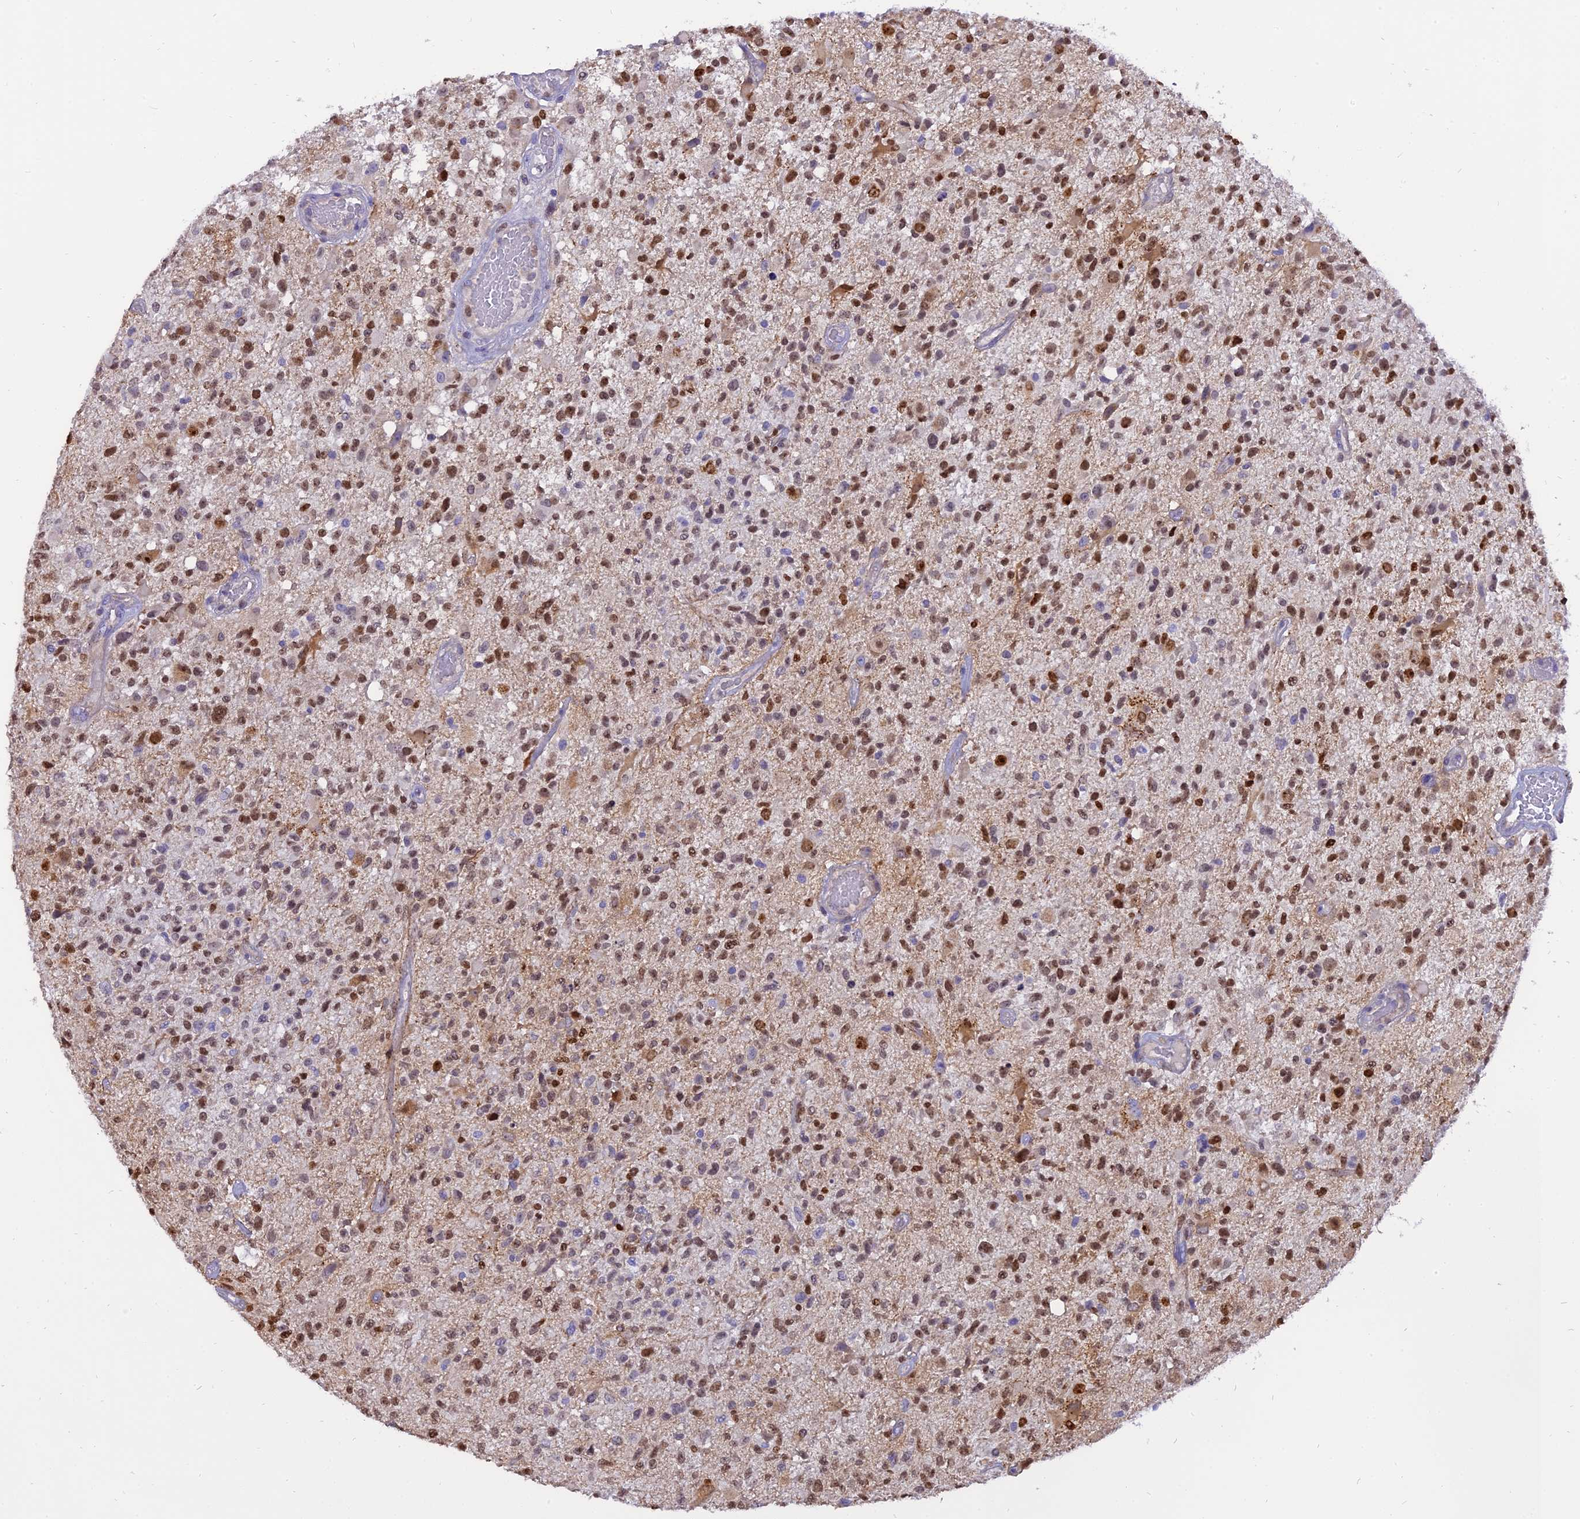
{"staining": {"intensity": "moderate", "quantity": ">75%", "location": "nuclear"}, "tissue": "glioma", "cell_type": "Tumor cells", "image_type": "cancer", "snomed": [{"axis": "morphology", "description": "Glioma, malignant, High grade"}, {"axis": "morphology", "description": "Glioblastoma, NOS"}, {"axis": "topography", "description": "Brain"}], "caption": "A medium amount of moderate nuclear expression is identified in about >75% of tumor cells in glioma tissue.", "gene": "CENPV", "patient": {"sex": "male", "age": 60}}